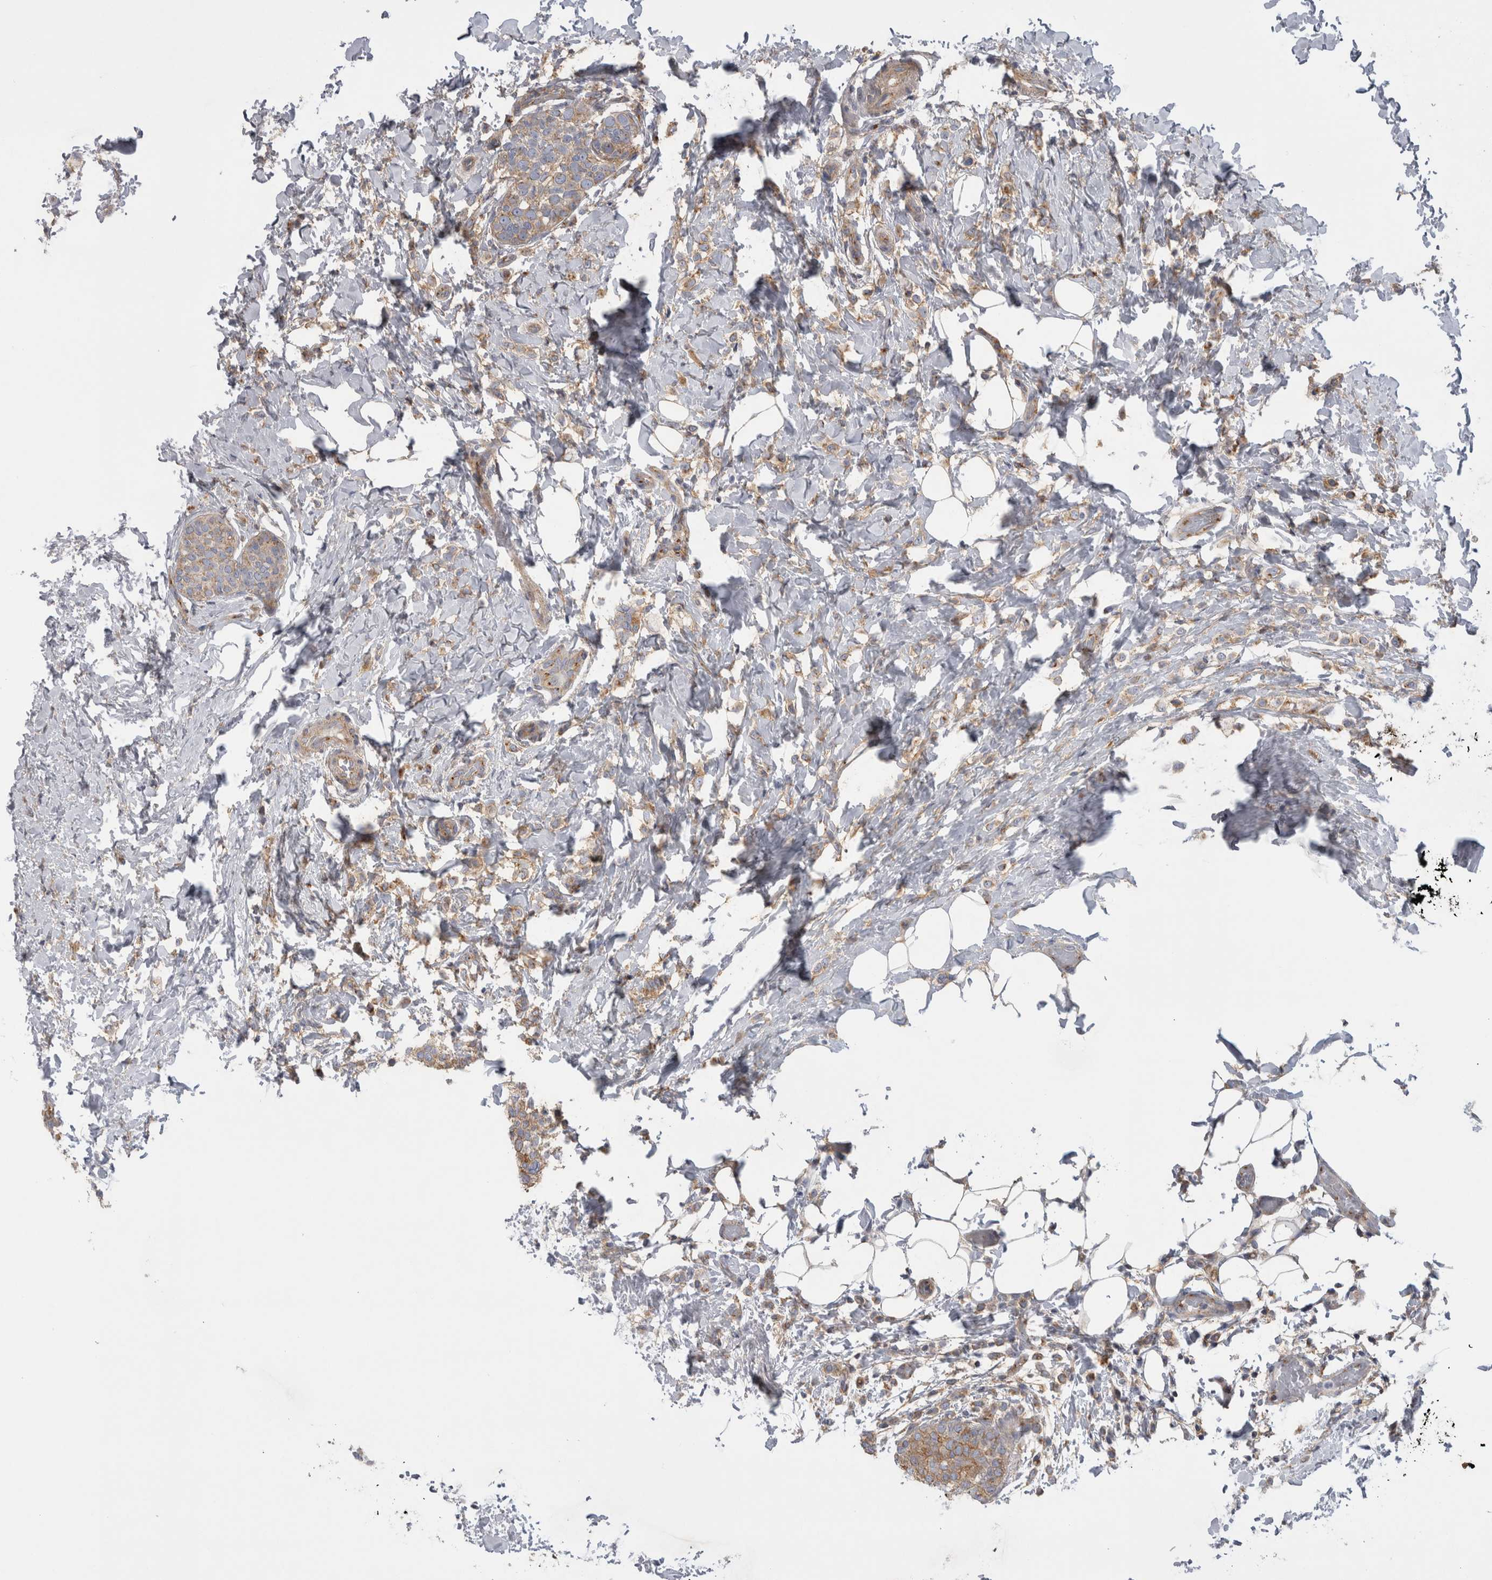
{"staining": {"intensity": "moderate", "quantity": "25%-75%", "location": "cytoplasmic/membranous"}, "tissue": "breast cancer", "cell_type": "Tumor cells", "image_type": "cancer", "snomed": [{"axis": "morphology", "description": "Lobular carcinoma"}, {"axis": "topography", "description": "Breast"}], "caption": "Human breast cancer (lobular carcinoma) stained with a protein marker reveals moderate staining in tumor cells.", "gene": "ATXN3", "patient": {"sex": "female", "age": 50}}